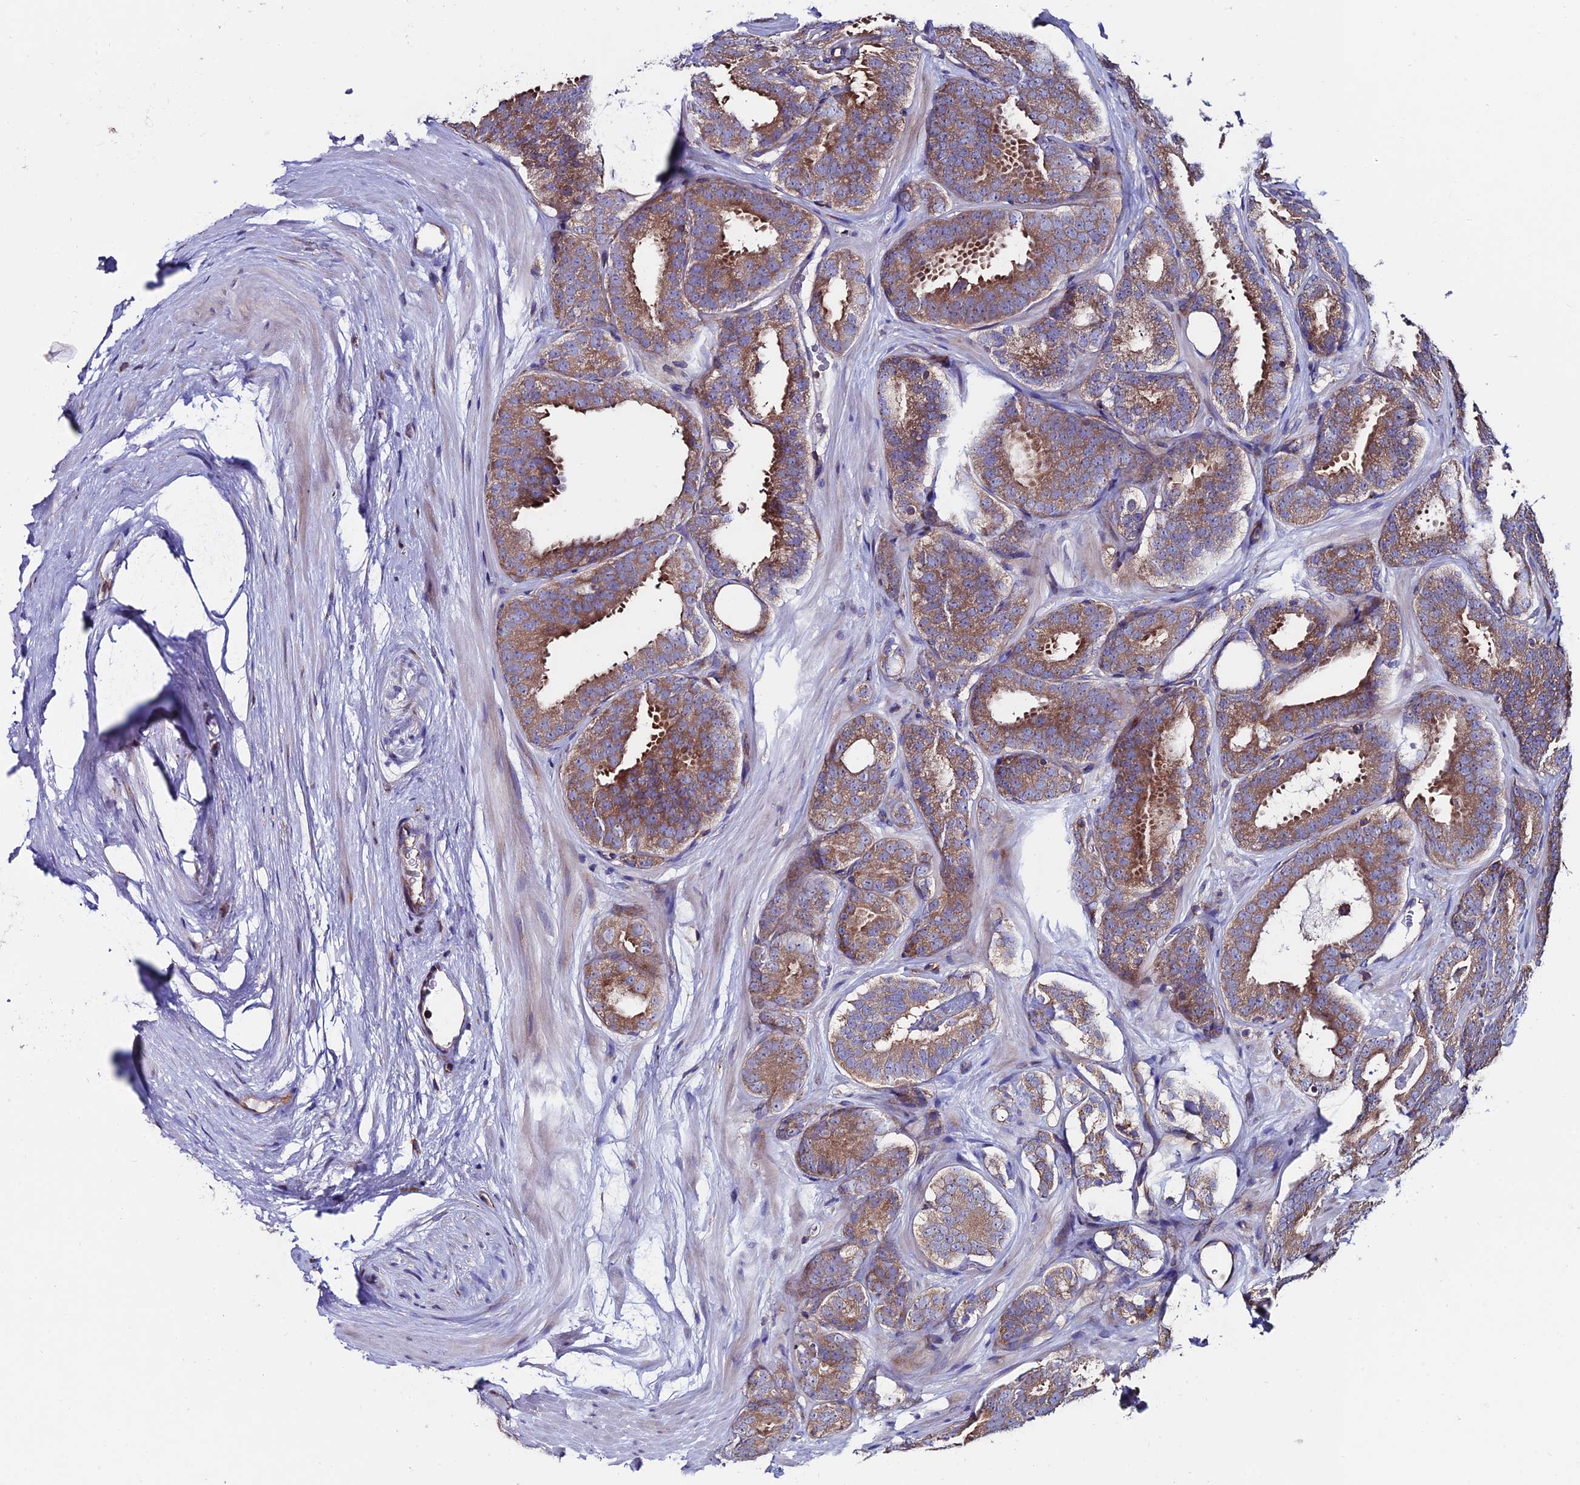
{"staining": {"intensity": "moderate", "quantity": ">75%", "location": "cytoplasmic/membranous"}, "tissue": "prostate cancer", "cell_type": "Tumor cells", "image_type": "cancer", "snomed": [{"axis": "morphology", "description": "Adenocarcinoma, High grade"}, {"axis": "topography", "description": "Prostate"}], "caption": "Protein staining displays moderate cytoplasmic/membranous positivity in approximately >75% of tumor cells in prostate cancer (high-grade adenocarcinoma).", "gene": "EIF3K", "patient": {"sex": "male", "age": 63}}